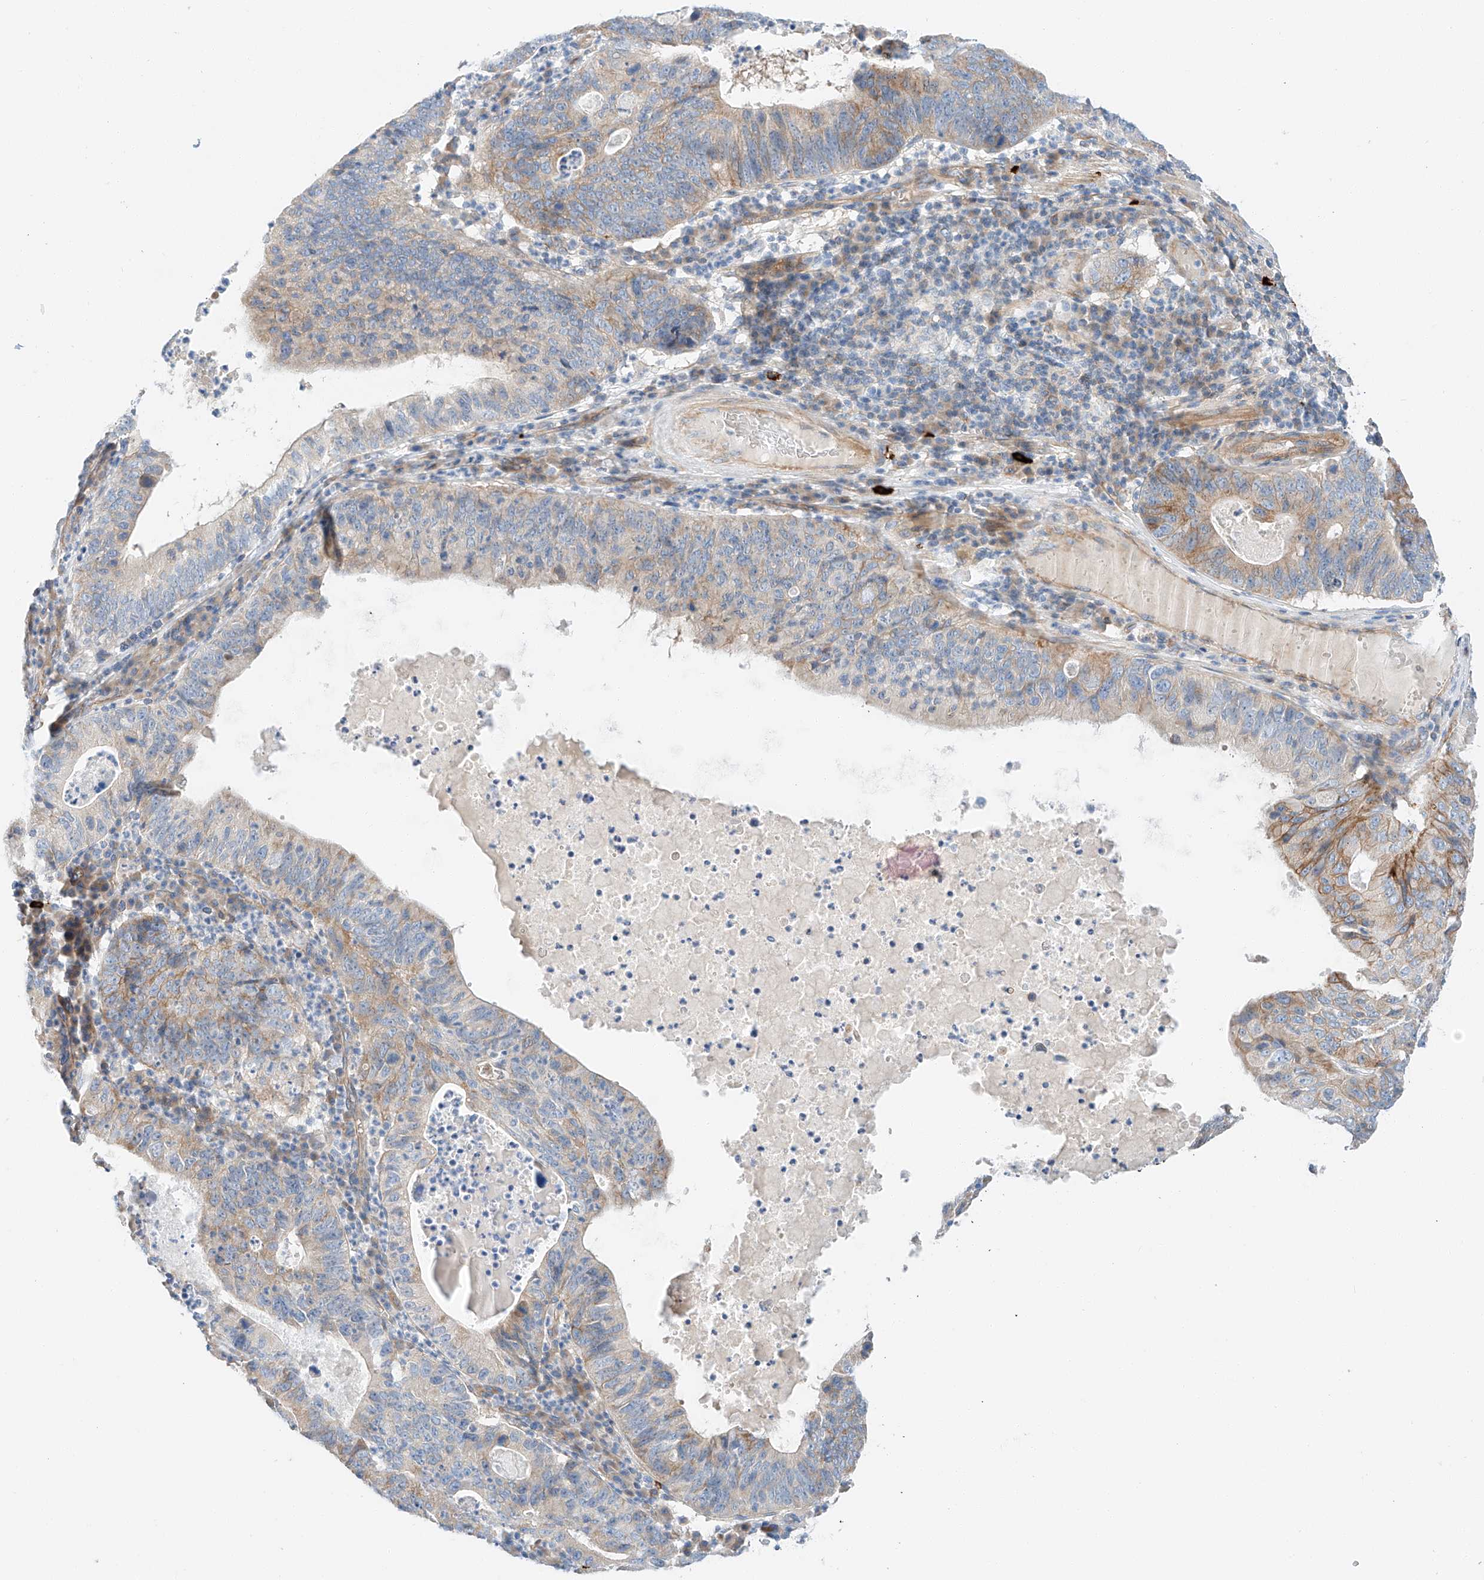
{"staining": {"intensity": "moderate", "quantity": "<25%", "location": "cytoplasmic/membranous"}, "tissue": "stomach cancer", "cell_type": "Tumor cells", "image_type": "cancer", "snomed": [{"axis": "morphology", "description": "Adenocarcinoma, NOS"}, {"axis": "topography", "description": "Stomach"}], "caption": "Human stomach adenocarcinoma stained with a brown dye shows moderate cytoplasmic/membranous positive expression in approximately <25% of tumor cells.", "gene": "MINDY4", "patient": {"sex": "male", "age": 59}}